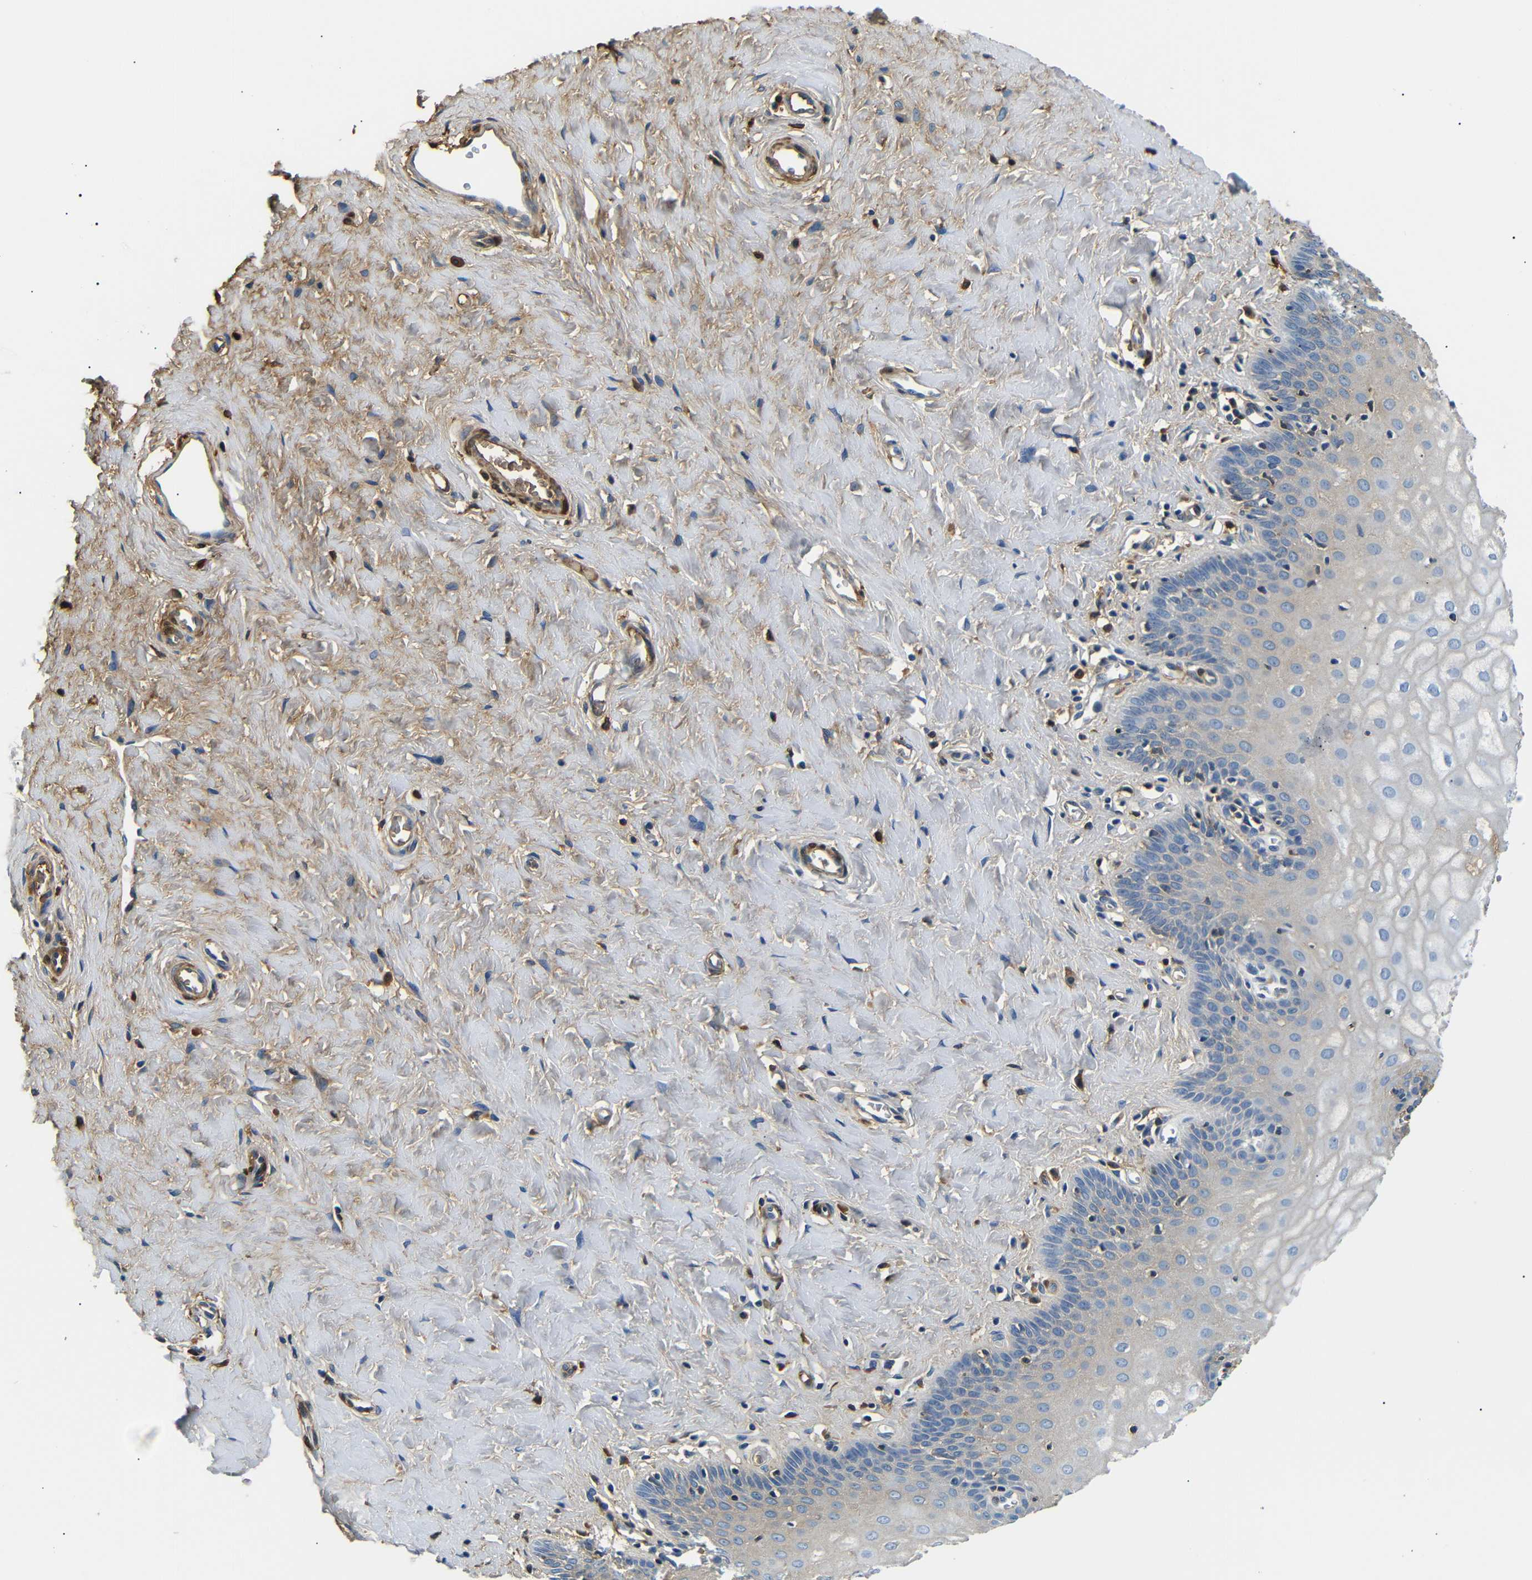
{"staining": {"intensity": "negative", "quantity": "none", "location": "none"}, "tissue": "cervix", "cell_type": "Glandular cells", "image_type": "normal", "snomed": [{"axis": "morphology", "description": "Normal tissue, NOS"}, {"axis": "topography", "description": "Cervix"}], "caption": "Human cervix stained for a protein using IHC exhibits no staining in glandular cells.", "gene": "LHCGR", "patient": {"sex": "female", "age": 55}}